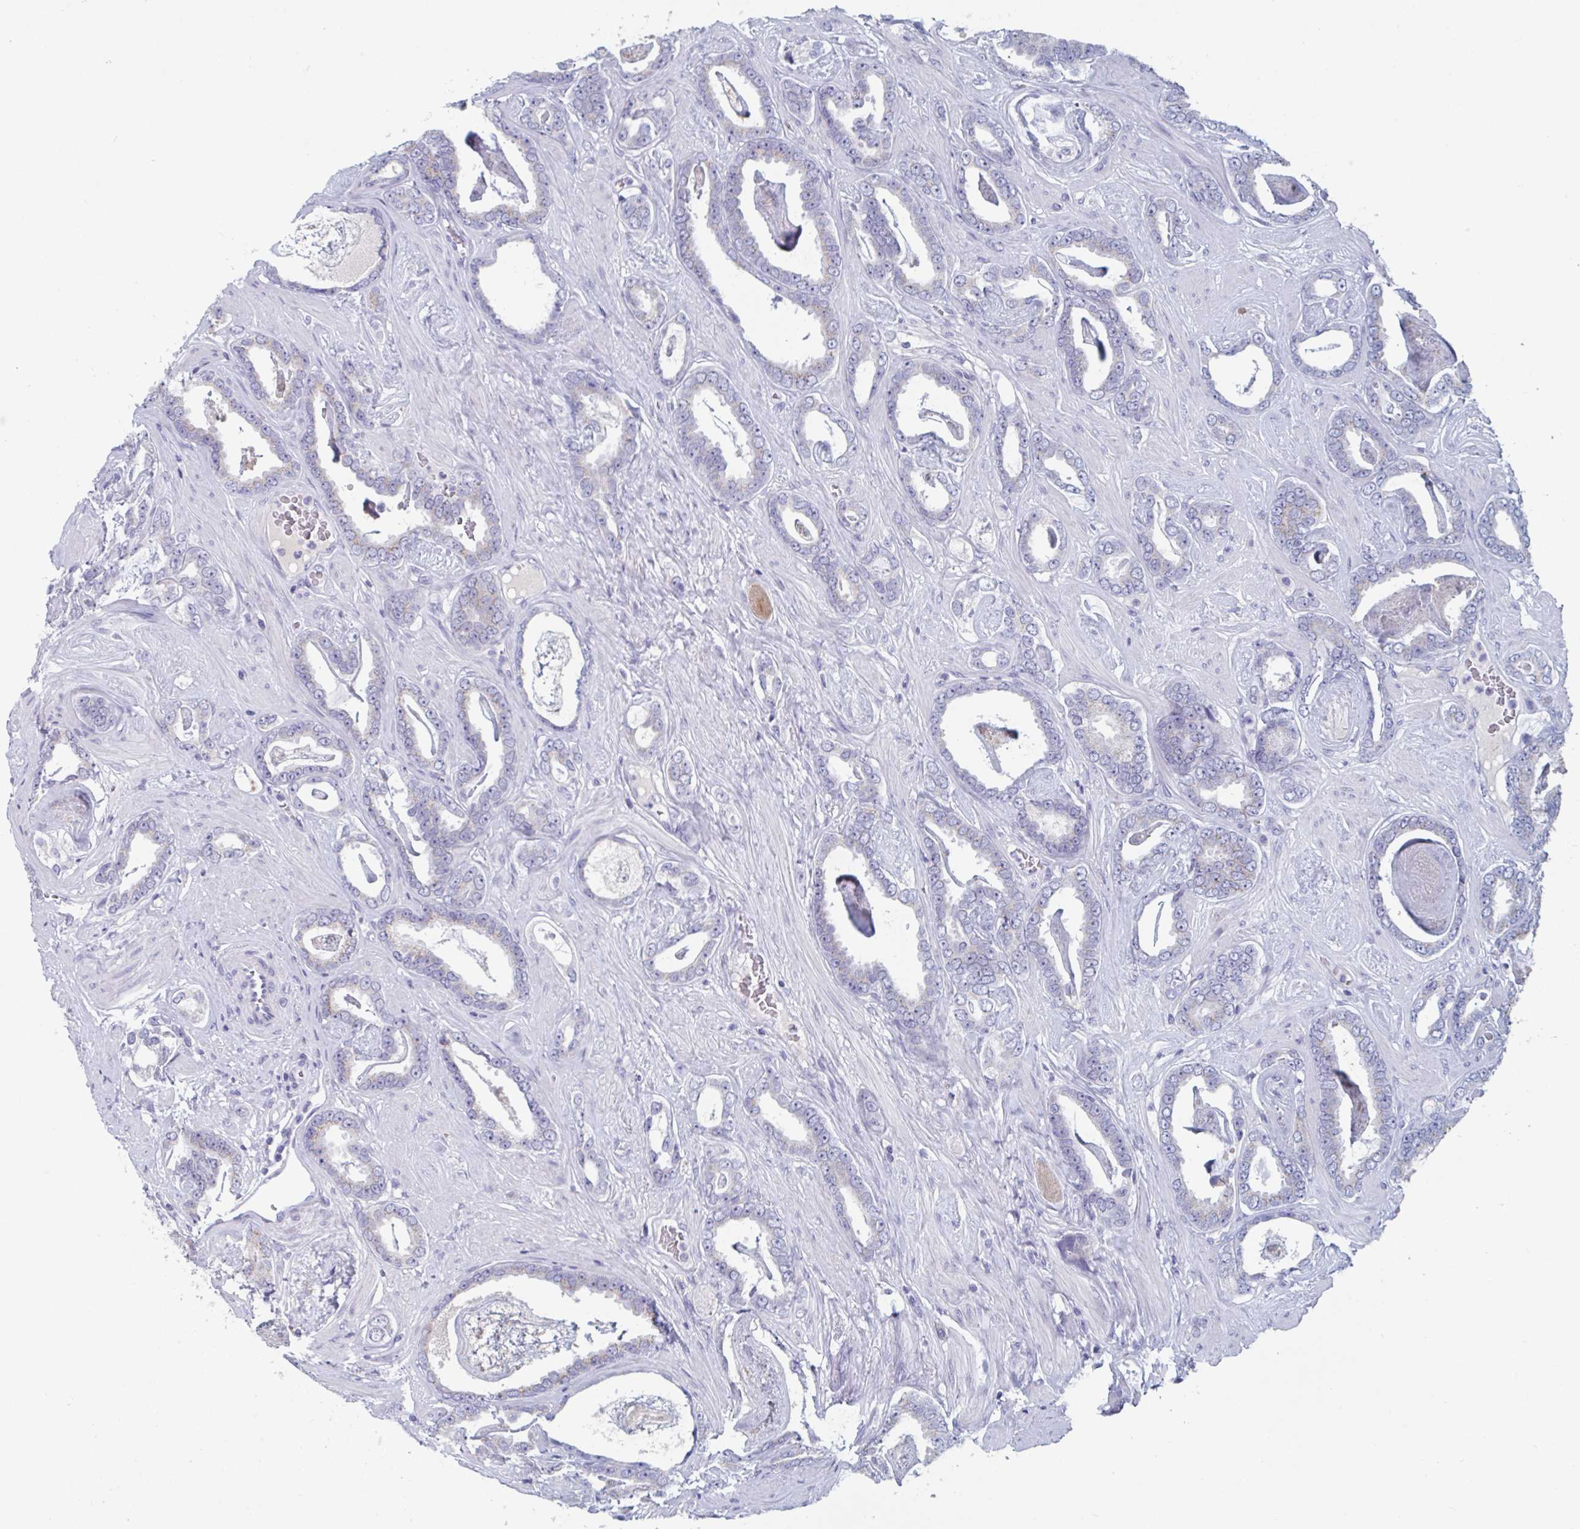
{"staining": {"intensity": "negative", "quantity": "none", "location": "none"}, "tissue": "prostate cancer", "cell_type": "Tumor cells", "image_type": "cancer", "snomed": [{"axis": "morphology", "description": "Adenocarcinoma, High grade"}, {"axis": "topography", "description": "Prostate"}], "caption": "High power microscopy micrograph of an immunohistochemistry (IHC) histopathology image of adenocarcinoma (high-grade) (prostate), revealing no significant expression in tumor cells. (Stains: DAB IHC with hematoxylin counter stain, Microscopy: brightfield microscopy at high magnification).", "gene": "NDUFC2", "patient": {"sex": "male", "age": 63}}